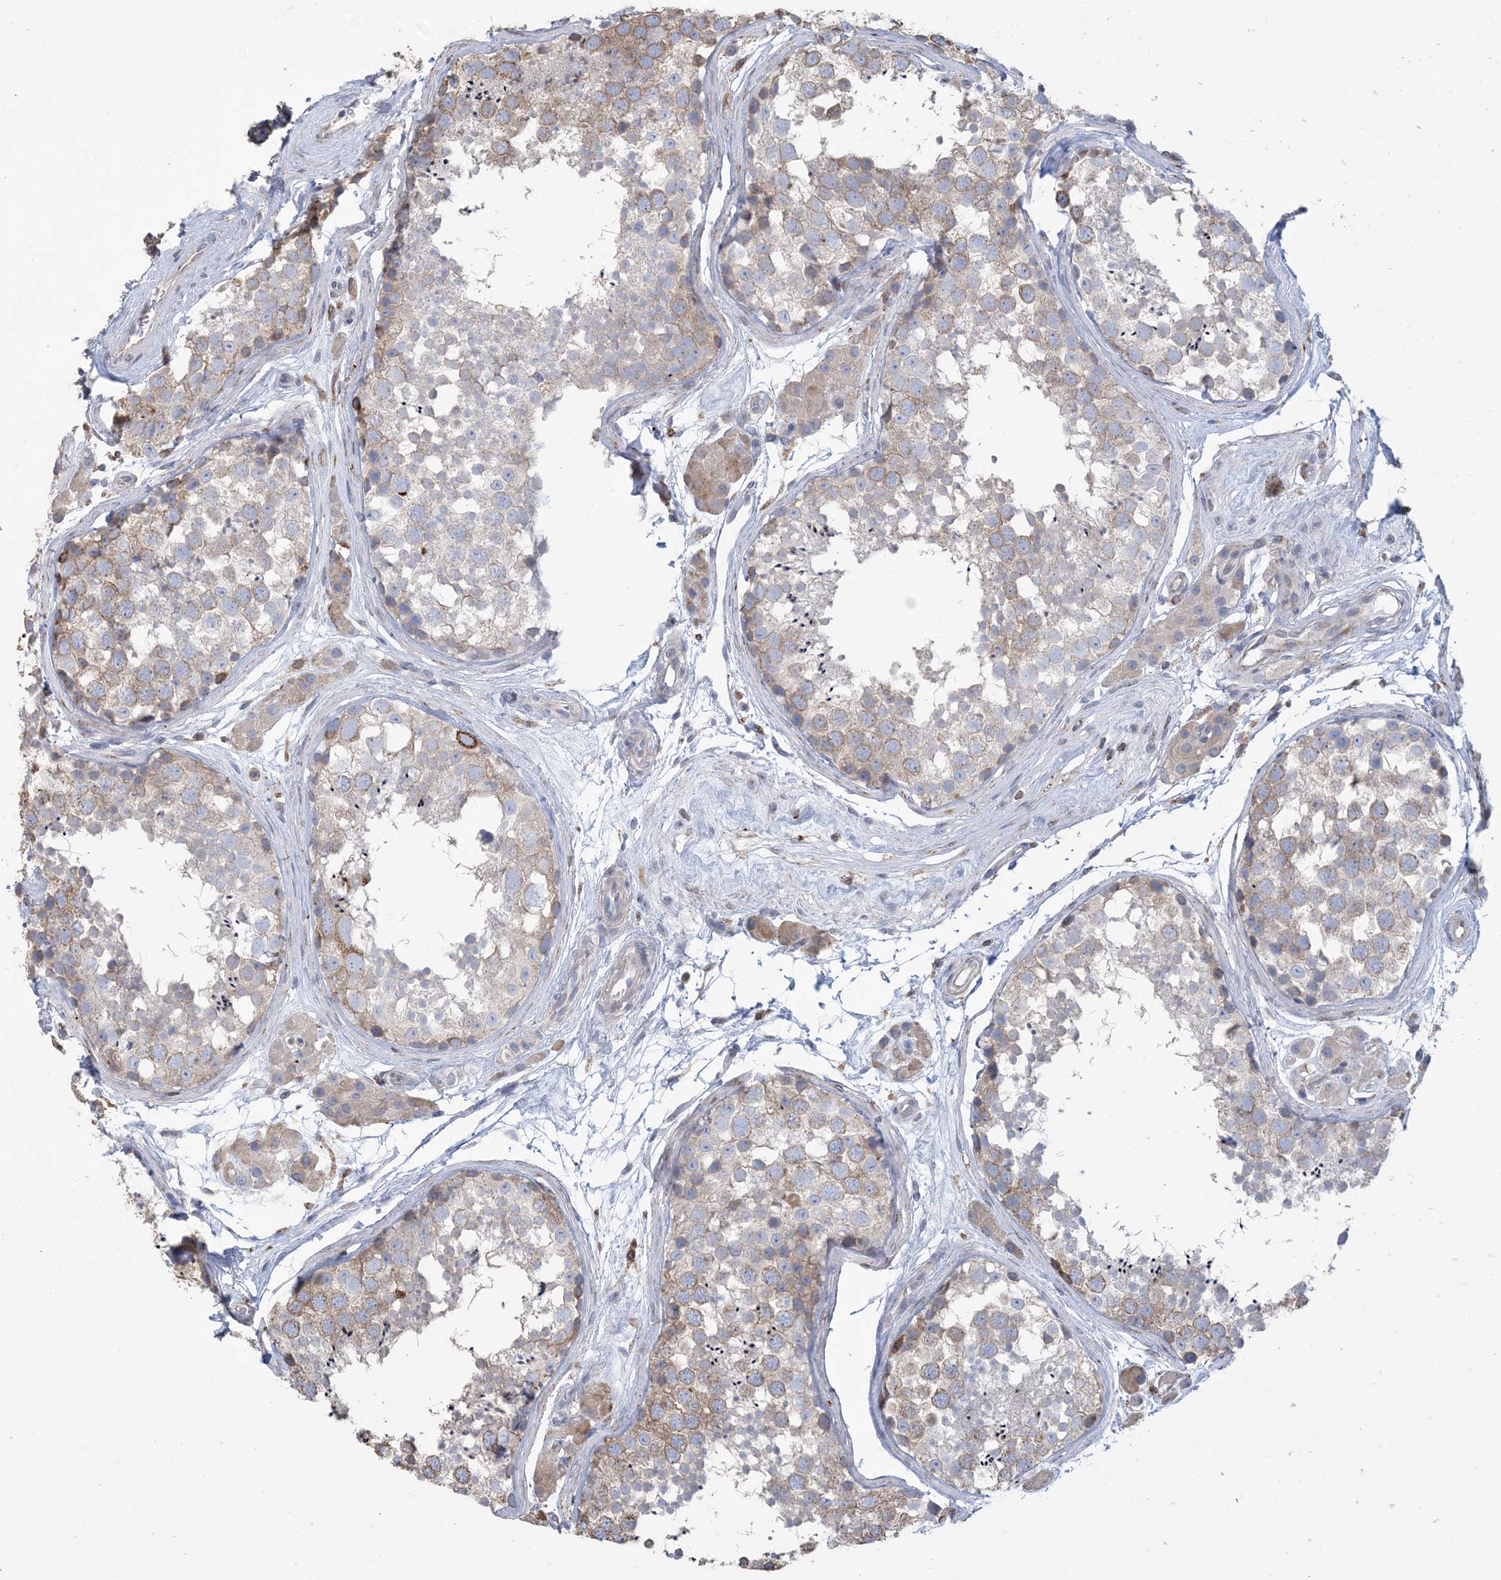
{"staining": {"intensity": "moderate", "quantity": "25%-75%", "location": "cytoplasmic/membranous"}, "tissue": "testis", "cell_type": "Cells in seminiferous ducts", "image_type": "normal", "snomed": [{"axis": "morphology", "description": "Normal tissue, NOS"}, {"axis": "topography", "description": "Testis"}], "caption": "Unremarkable testis was stained to show a protein in brown. There is medium levels of moderate cytoplasmic/membranous expression in about 25%-75% of cells in seminiferous ducts. (Stains: DAB (3,3'-diaminobenzidine) in brown, nuclei in blue, Microscopy: brightfield microscopy at high magnification).", "gene": "SHANK1", "patient": {"sex": "male", "age": 56}}